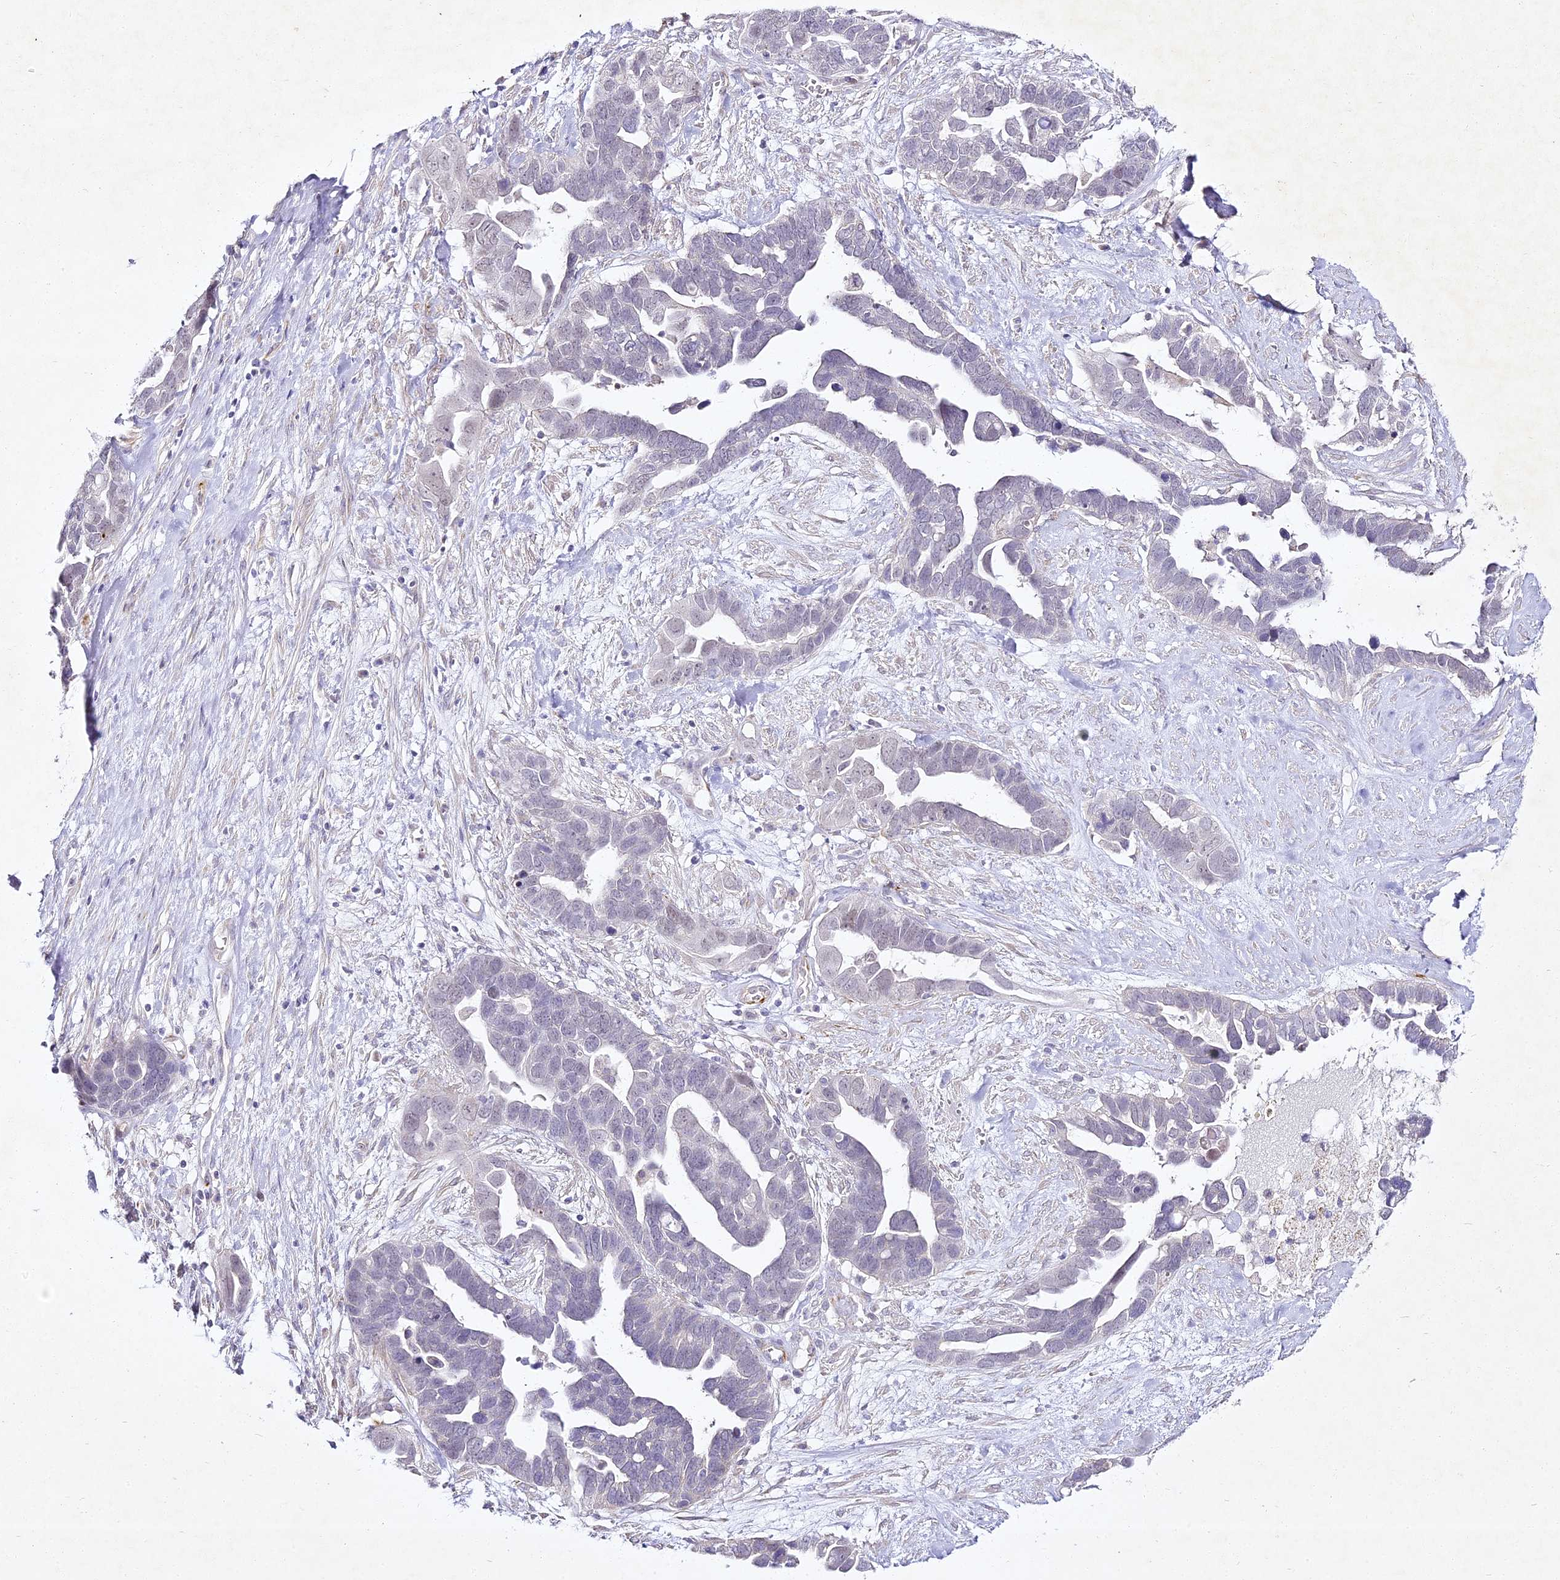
{"staining": {"intensity": "negative", "quantity": "none", "location": "none"}, "tissue": "ovarian cancer", "cell_type": "Tumor cells", "image_type": "cancer", "snomed": [{"axis": "morphology", "description": "Cystadenocarcinoma, serous, NOS"}, {"axis": "topography", "description": "Ovary"}], "caption": "Tumor cells are negative for protein expression in human ovarian cancer (serous cystadenocarcinoma).", "gene": "ALPG", "patient": {"sex": "female", "age": 54}}